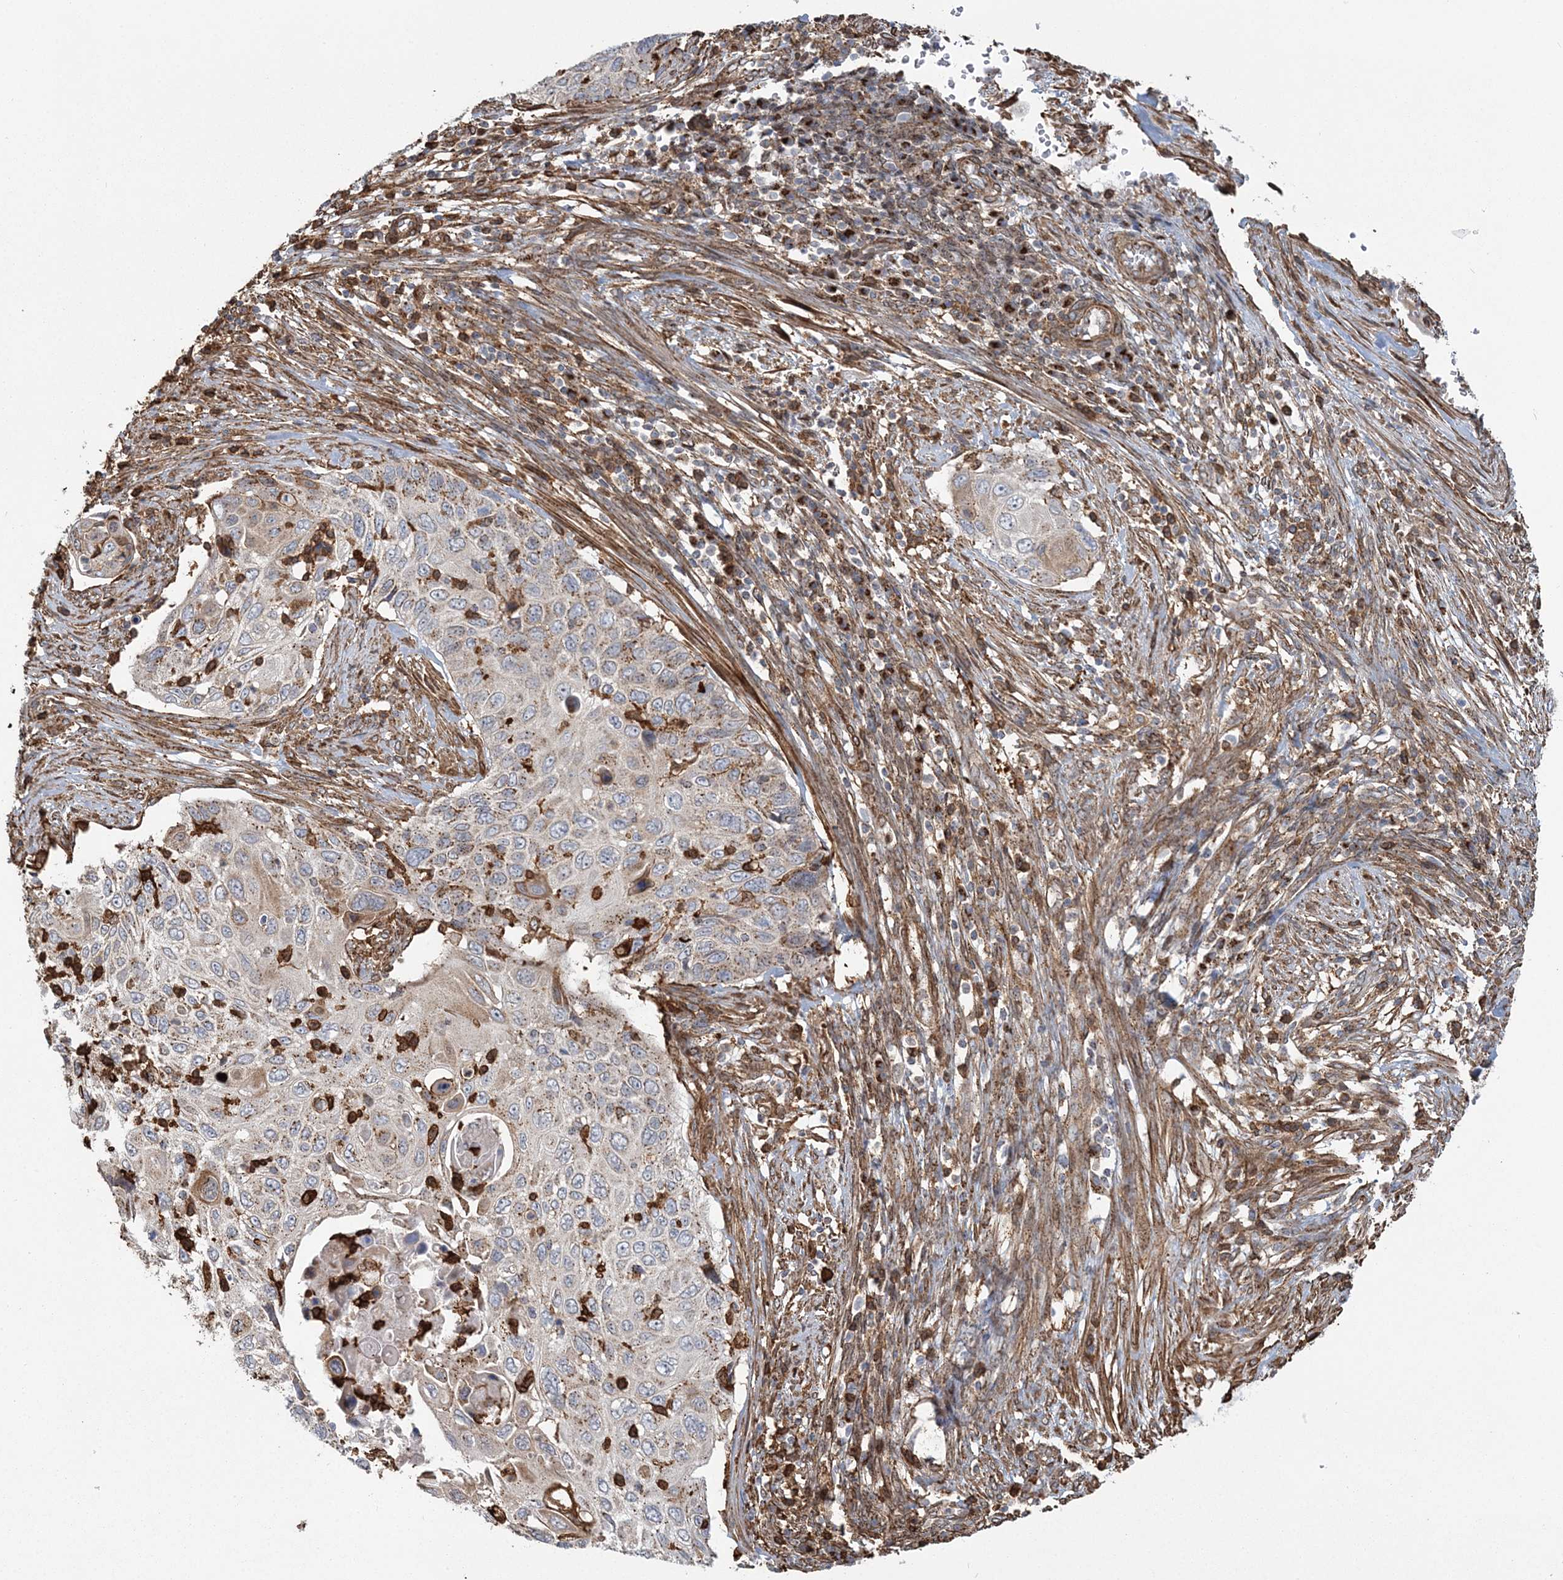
{"staining": {"intensity": "weak", "quantity": "25%-75%", "location": "cytoplasmic/membranous"}, "tissue": "cervical cancer", "cell_type": "Tumor cells", "image_type": "cancer", "snomed": [{"axis": "morphology", "description": "Squamous cell carcinoma, NOS"}, {"axis": "topography", "description": "Cervix"}], "caption": "Immunohistochemistry (IHC) of squamous cell carcinoma (cervical) shows low levels of weak cytoplasmic/membranous staining in approximately 25%-75% of tumor cells.", "gene": "TRAF3IP2", "patient": {"sex": "female", "age": 70}}